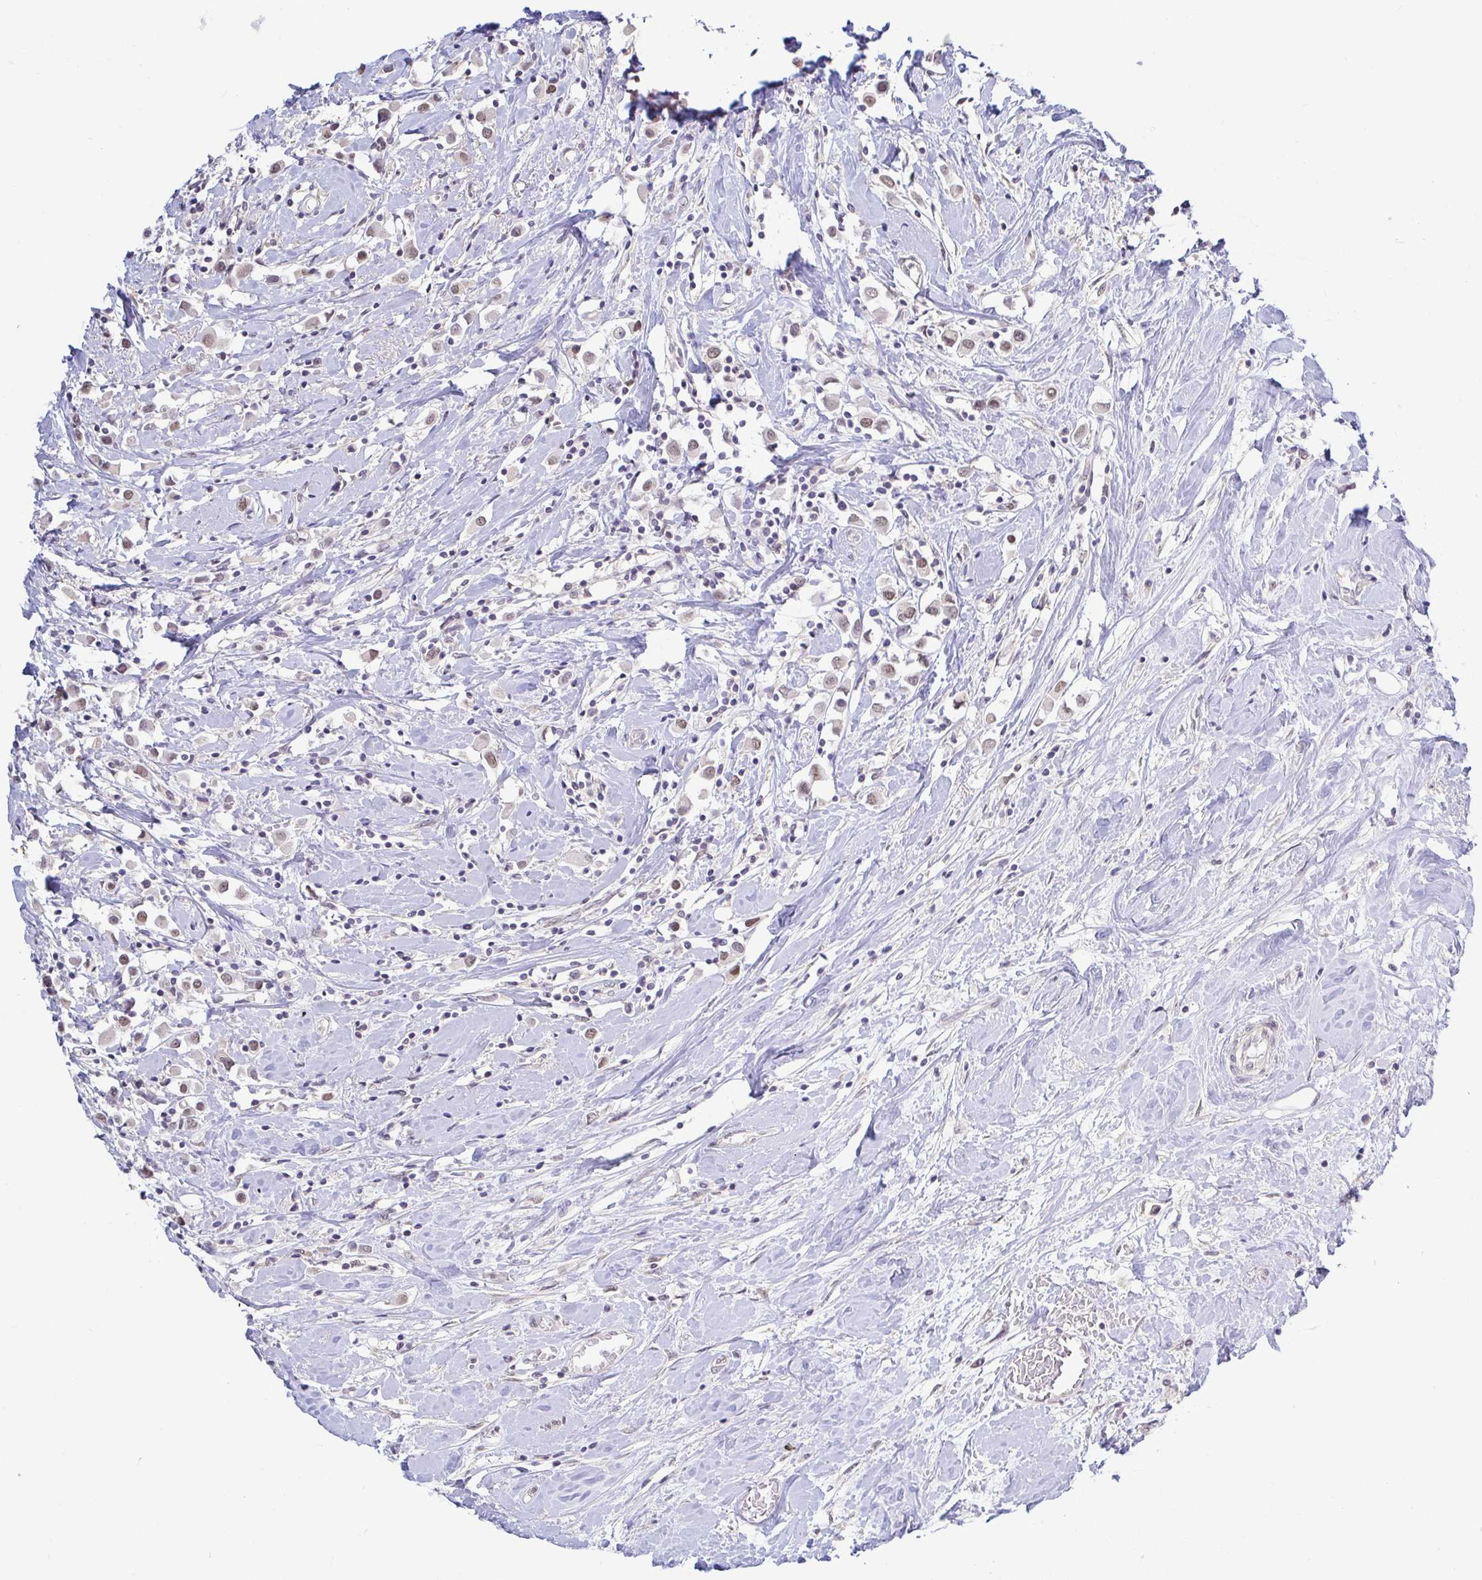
{"staining": {"intensity": "moderate", "quantity": ">75%", "location": "nuclear"}, "tissue": "breast cancer", "cell_type": "Tumor cells", "image_type": "cancer", "snomed": [{"axis": "morphology", "description": "Duct carcinoma"}, {"axis": "topography", "description": "Breast"}], "caption": "Protein staining by immunohistochemistry shows moderate nuclear positivity in about >75% of tumor cells in invasive ductal carcinoma (breast). (DAB = brown stain, brightfield microscopy at high magnification).", "gene": "HYPK", "patient": {"sex": "female", "age": 61}}